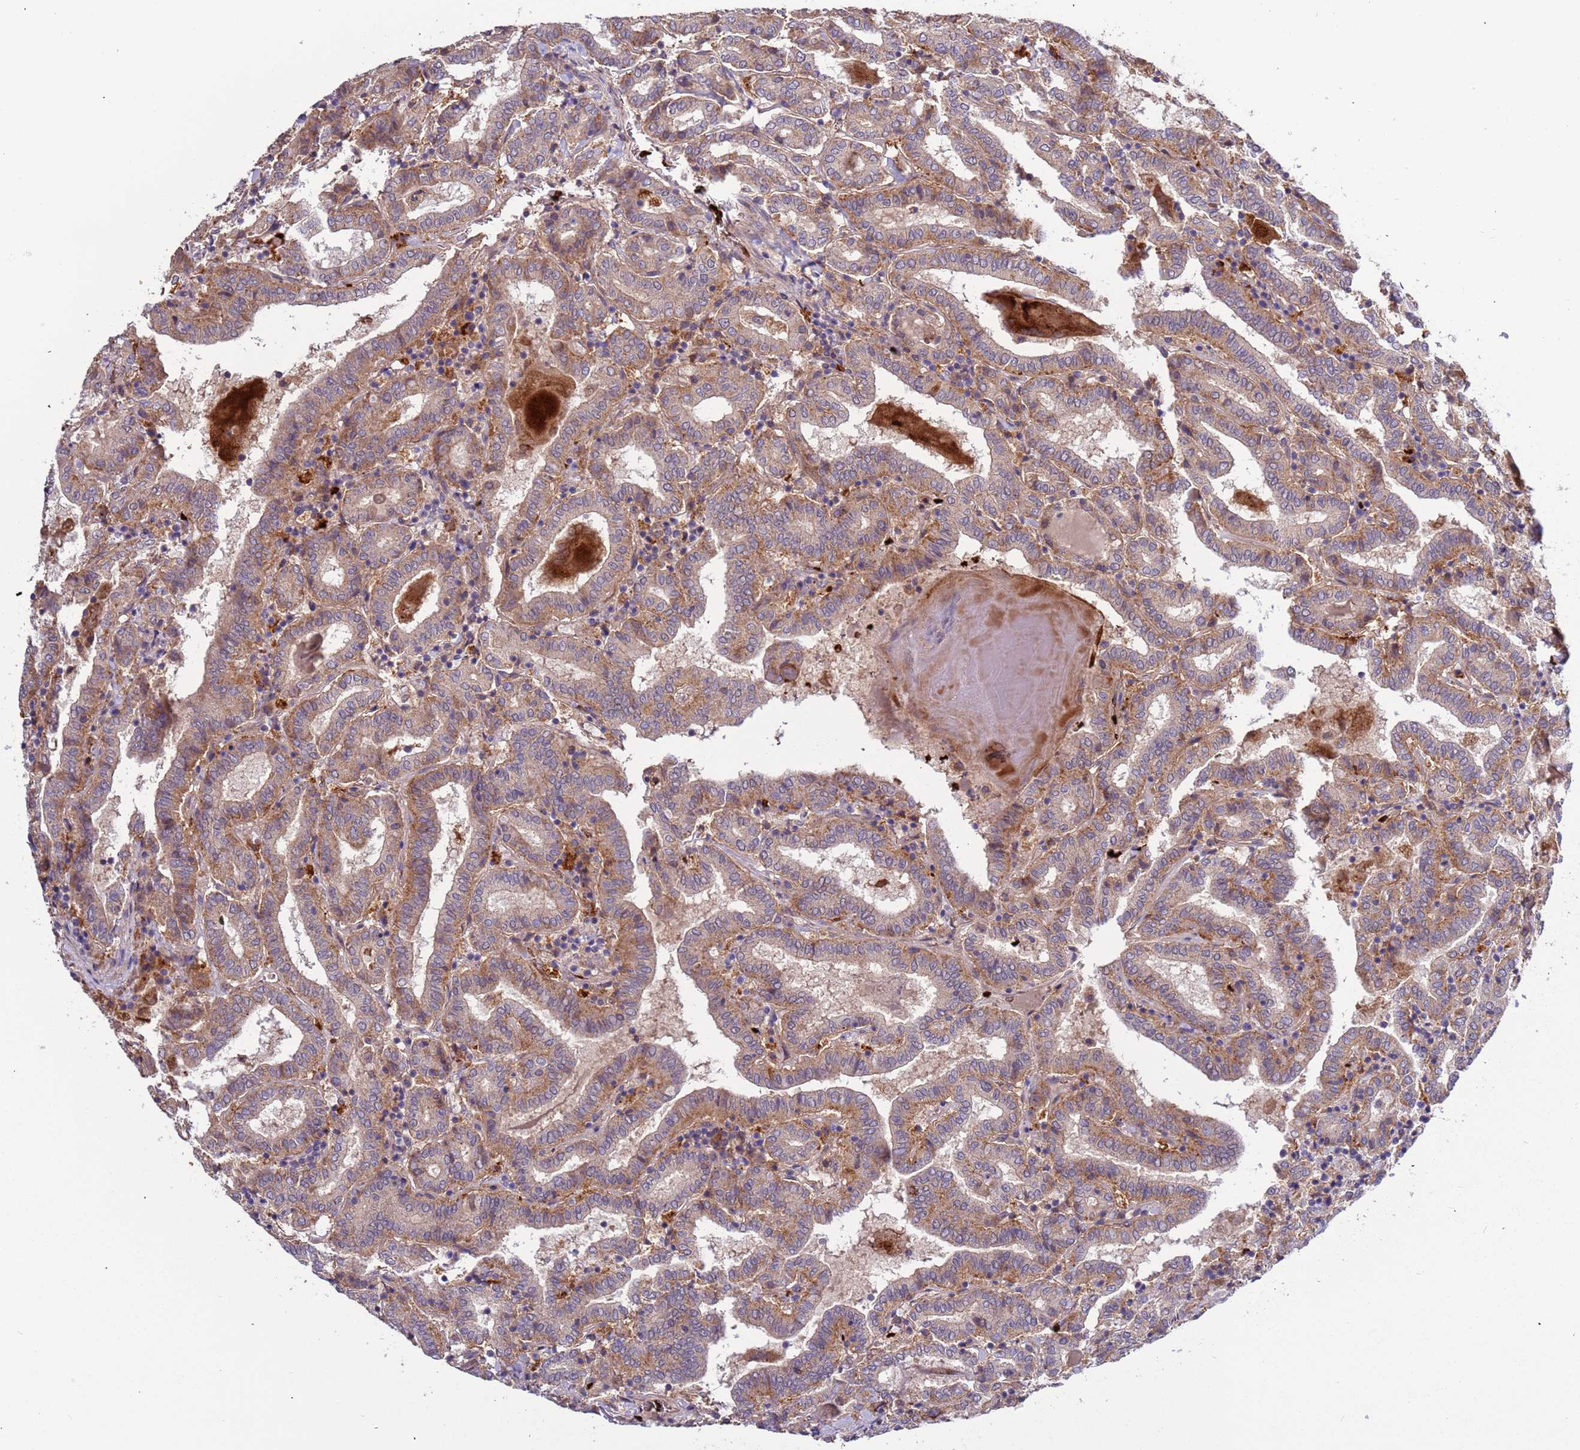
{"staining": {"intensity": "moderate", "quantity": "25%-75%", "location": "cytoplasmic/membranous"}, "tissue": "thyroid cancer", "cell_type": "Tumor cells", "image_type": "cancer", "snomed": [{"axis": "morphology", "description": "Papillary adenocarcinoma, NOS"}, {"axis": "topography", "description": "Thyroid gland"}], "caption": "A brown stain highlights moderate cytoplasmic/membranous positivity of a protein in thyroid cancer tumor cells.", "gene": "VPS36", "patient": {"sex": "female", "age": 72}}